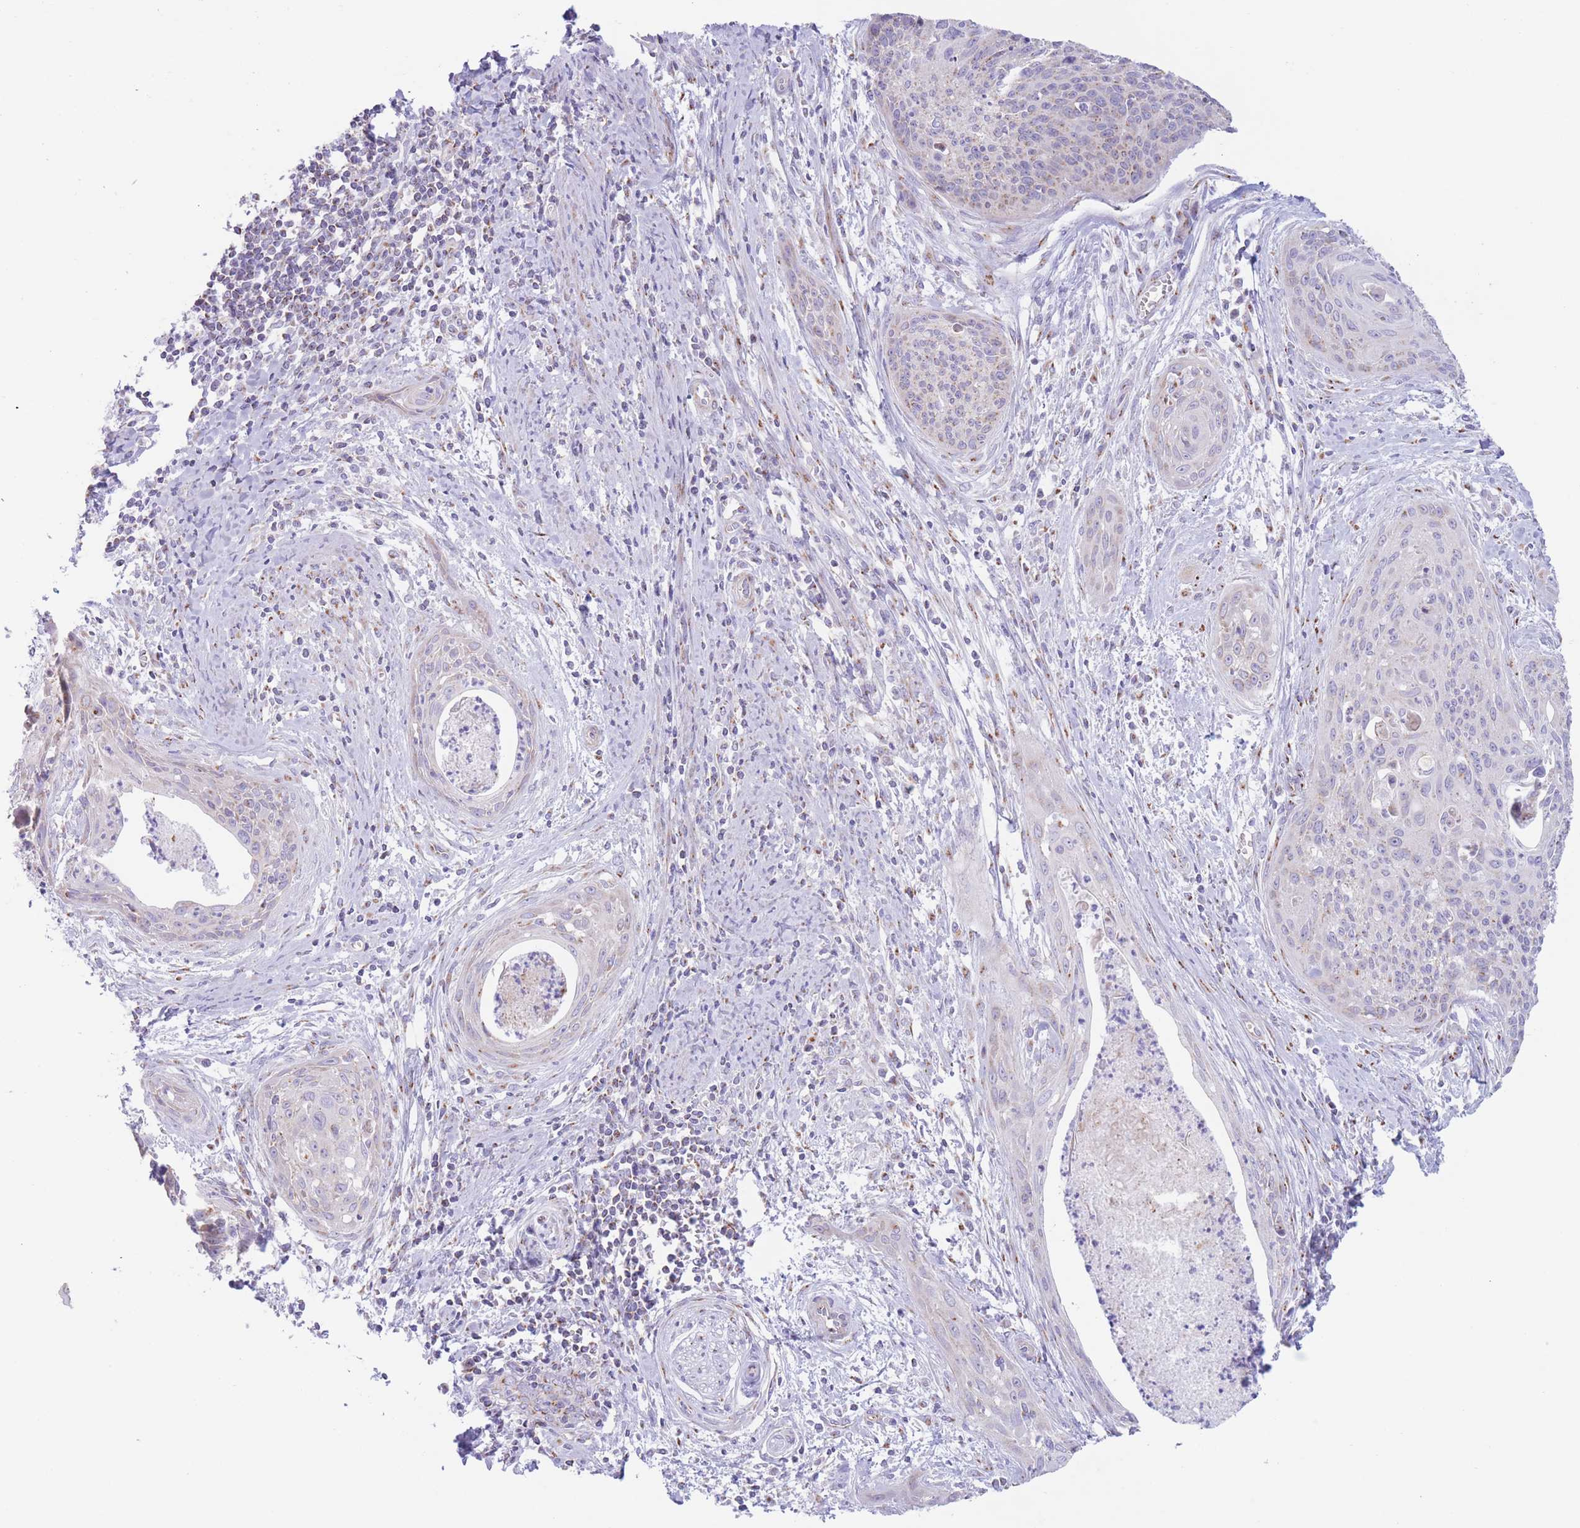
{"staining": {"intensity": "negative", "quantity": "none", "location": "none"}, "tissue": "cervical cancer", "cell_type": "Tumor cells", "image_type": "cancer", "snomed": [{"axis": "morphology", "description": "Squamous cell carcinoma, NOS"}, {"axis": "topography", "description": "Cervix"}], "caption": "Immunohistochemistry photomicrograph of cervical cancer (squamous cell carcinoma) stained for a protein (brown), which displays no positivity in tumor cells.", "gene": "MPND", "patient": {"sex": "female", "age": 55}}